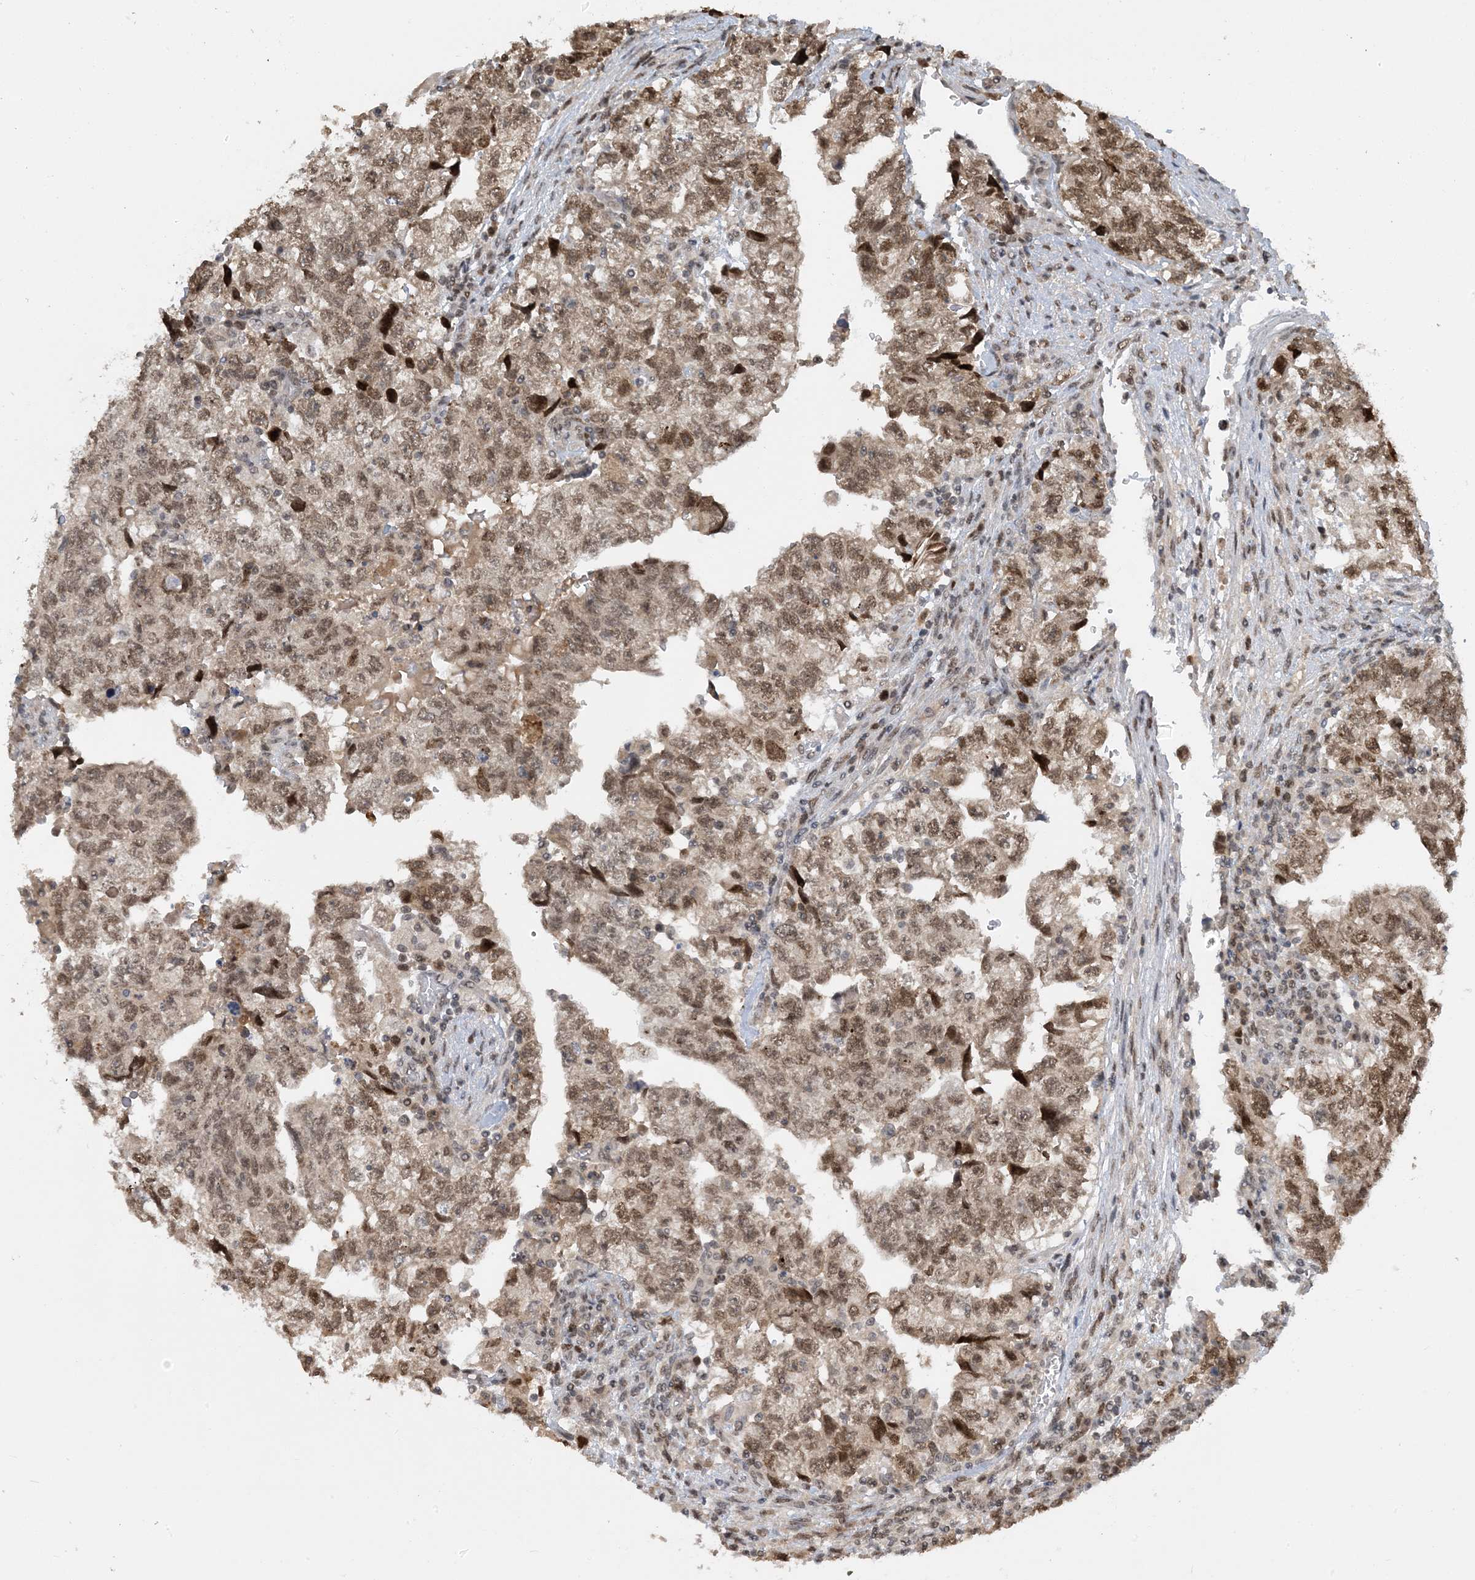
{"staining": {"intensity": "moderate", "quantity": ">75%", "location": "nuclear"}, "tissue": "testis cancer", "cell_type": "Tumor cells", "image_type": "cancer", "snomed": [{"axis": "morphology", "description": "Carcinoma, Embryonal, NOS"}, {"axis": "topography", "description": "Testis"}], "caption": "Immunohistochemical staining of embryonal carcinoma (testis) displays medium levels of moderate nuclear protein positivity in about >75% of tumor cells.", "gene": "ACYP2", "patient": {"sex": "male", "age": 36}}